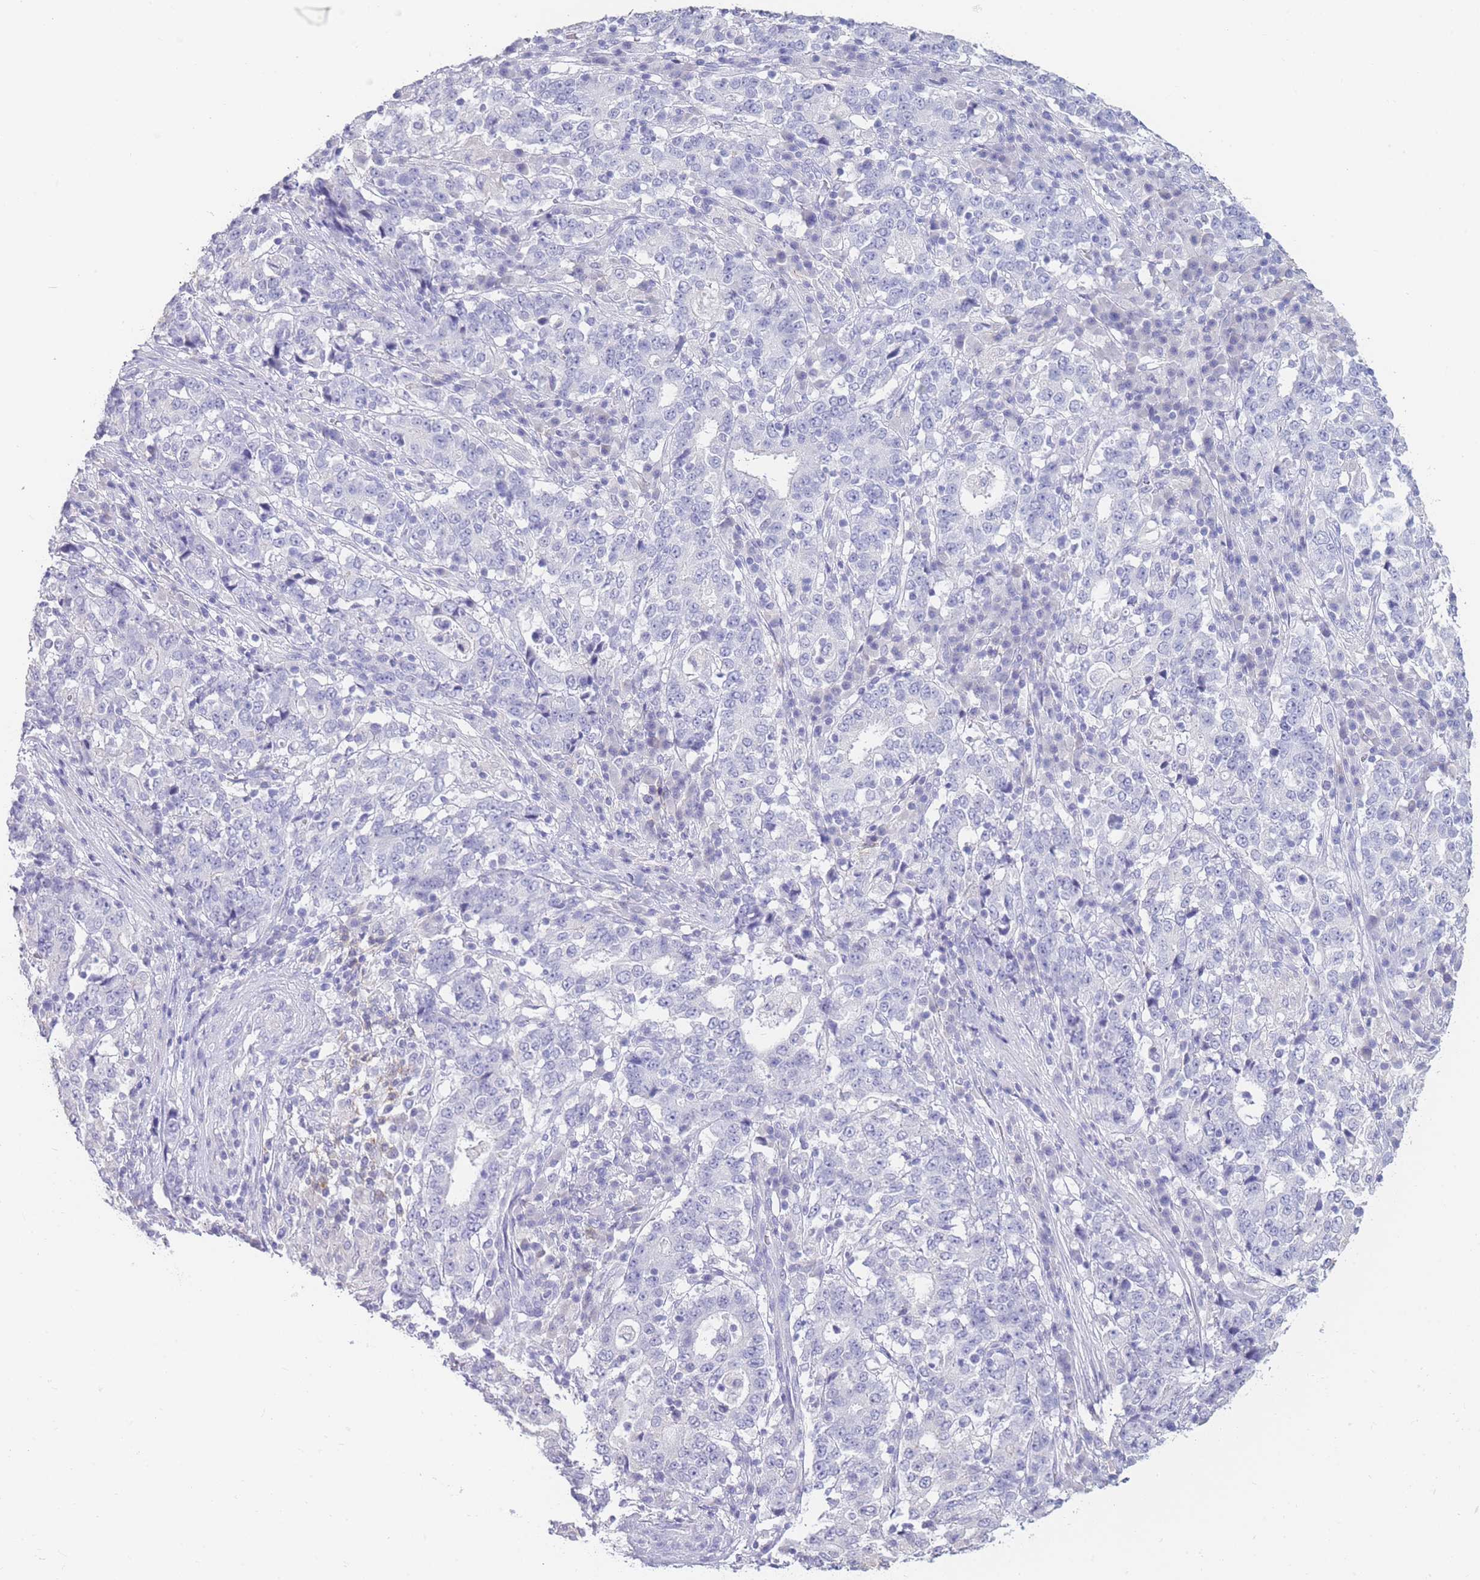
{"staining": {"intensity": "negative", "quantity": "none", "location": "none"}, "tissue": "stomach cancer", "cell_type": "Tumor cells", "image_type": "cancer", "snomed": [{"axis": "morphology", "description": "Adenocarcinoma, NOS"}, {"axis": "topography", "description": "Stomach"}], "caption": "Stomach cancer (adenocarcinoma) was stained to show a protein in brown. There is no significant positivity in tumor cells.", "gene": "CD37", "patient": {"sex": "male", "age": 59}}